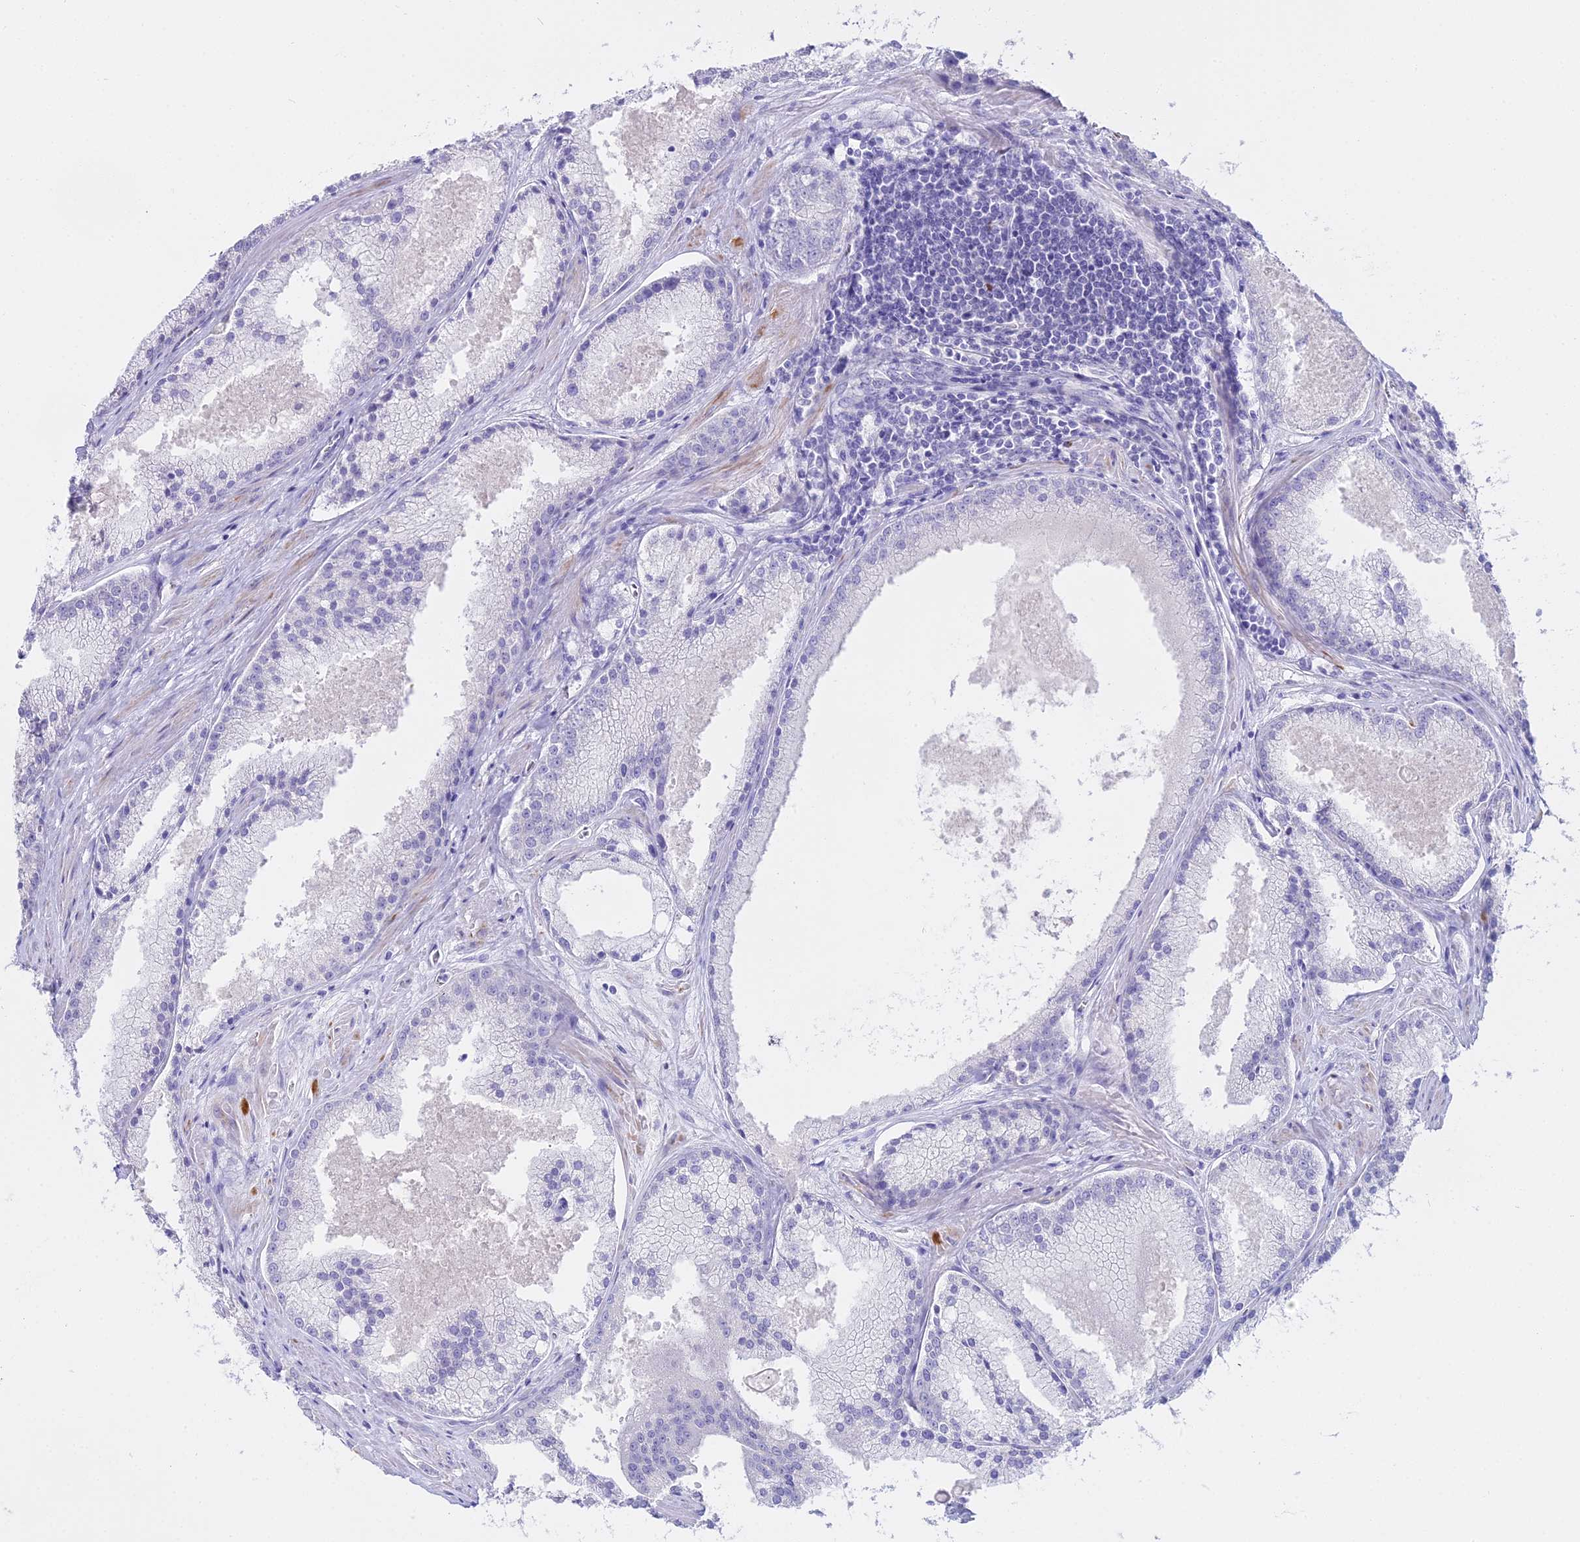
{"staining": {"intensity": "negative", "quantity": "none", "location": "none"}, "tissue": "prostate cancer", "cell_type": "Tumor cells", "image_type": "cancer", "snomed": [{"axis": "morphology", "description": "Adenocarcinoma, High grade"}, {"axis": "topography", "description": "Prostate"}], "caption": "Immunohistochemical staining of human prostate cancer (high-grade adenocarcinoma) reveals no significant expression in tumor cells.", "gene": "ALPP", "patient": {"sex": "male", "age": 61}}